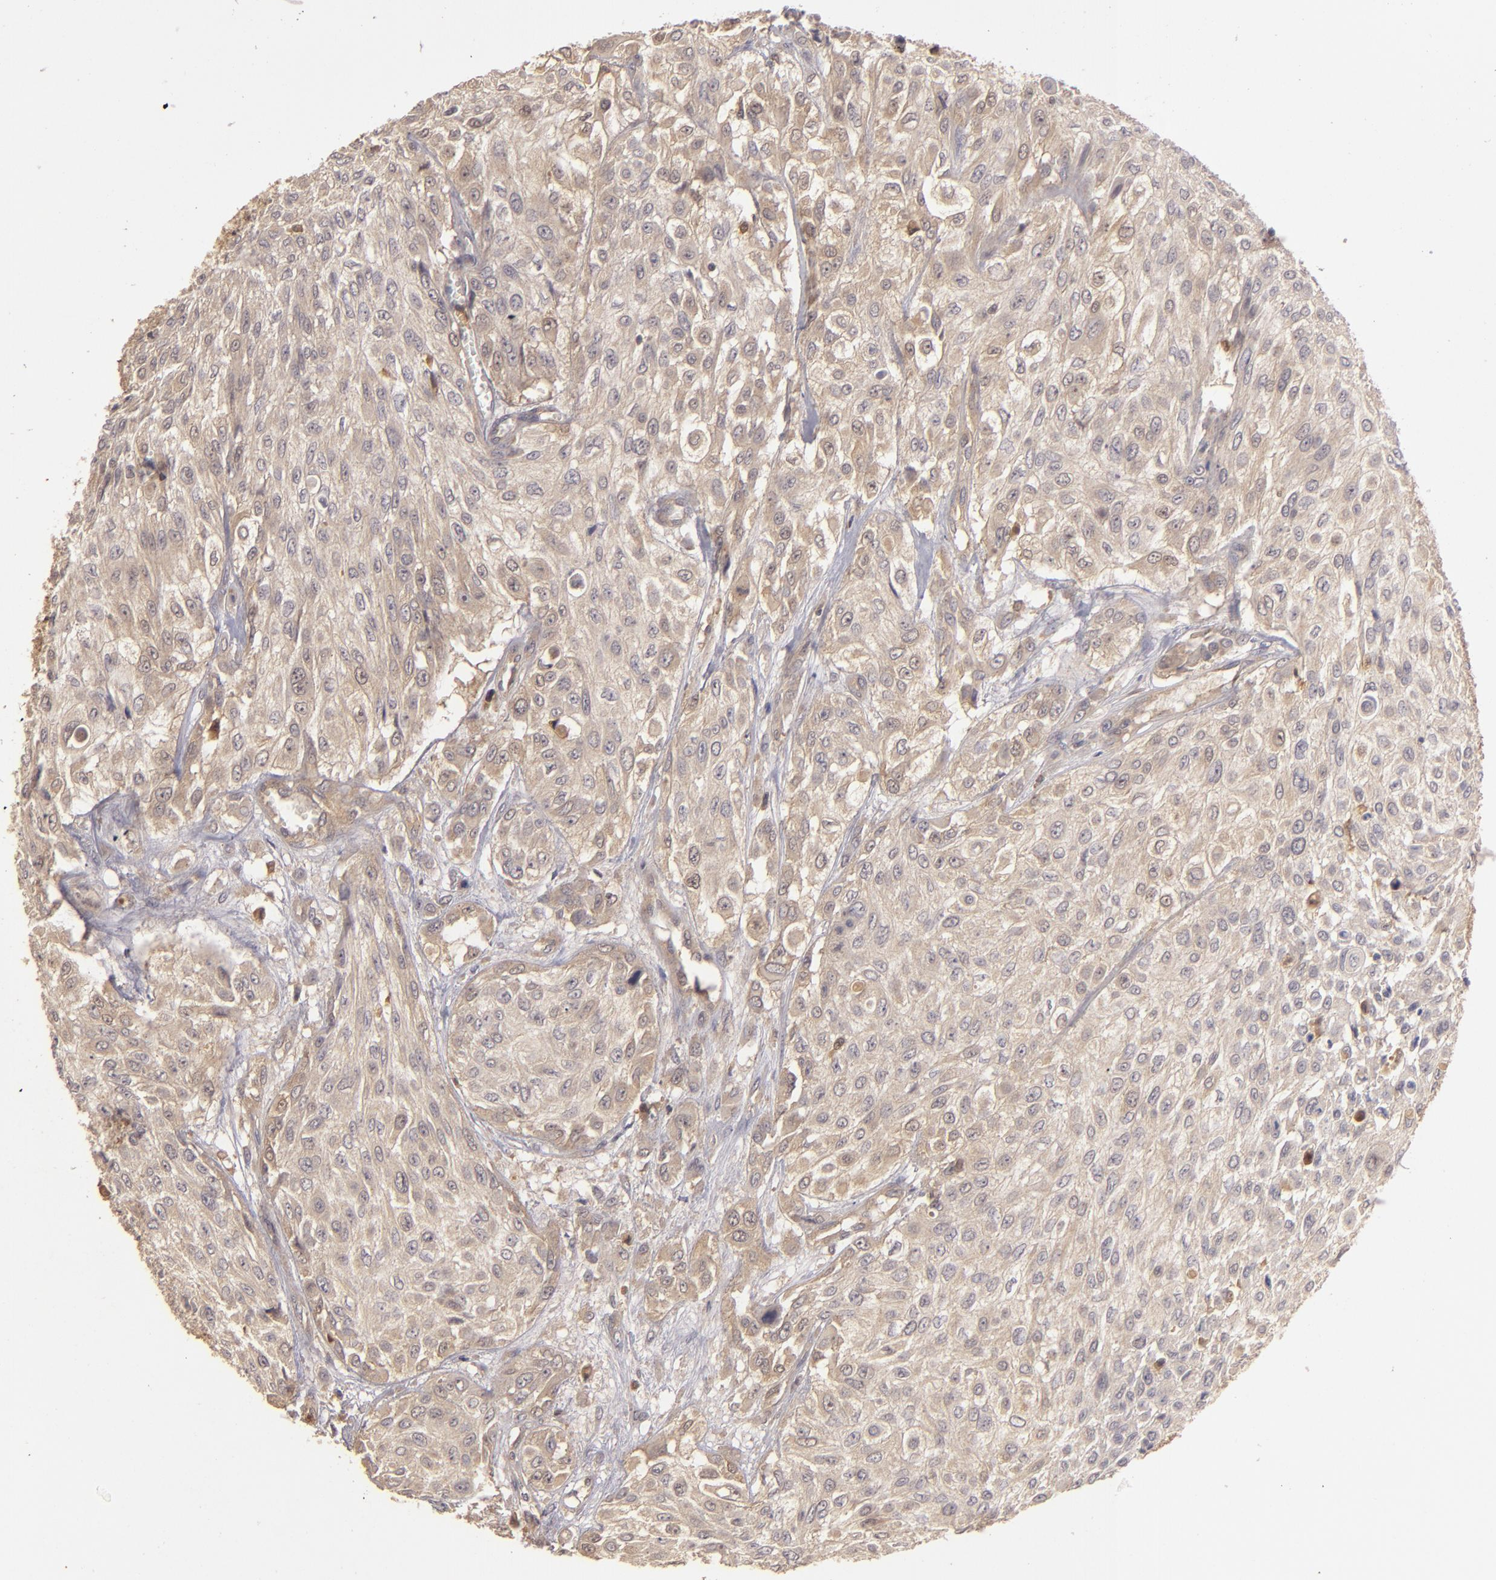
{"staining": {"intensity": "moderate", "quantity": ">75%", "location": "cytoplasmic/membranous"}, "tissue": "urothelial cancer", "cell_type": "Tumor cells", "image_type": "cancer", "snomed": [{"axis": "morphology", "description": "Urothelial carcinoma, High grade"}, {"axis": "topography", "description": "Urinary bladder"}], "caption": "Urothelial cancer stained with DAB immunohistochemistry (IHC) displays medium levels of moderate cytoplasmic/membranous positivity in approximately >75% of tumor cells. Using DAB (3,3'-diaminobenzidine) (brown) and hematoxylin (blue) stains, captured at high magnification using brightfield microscopy.", "gene": "PRKCD", "patient": {"sex": "male", "age": 57}}